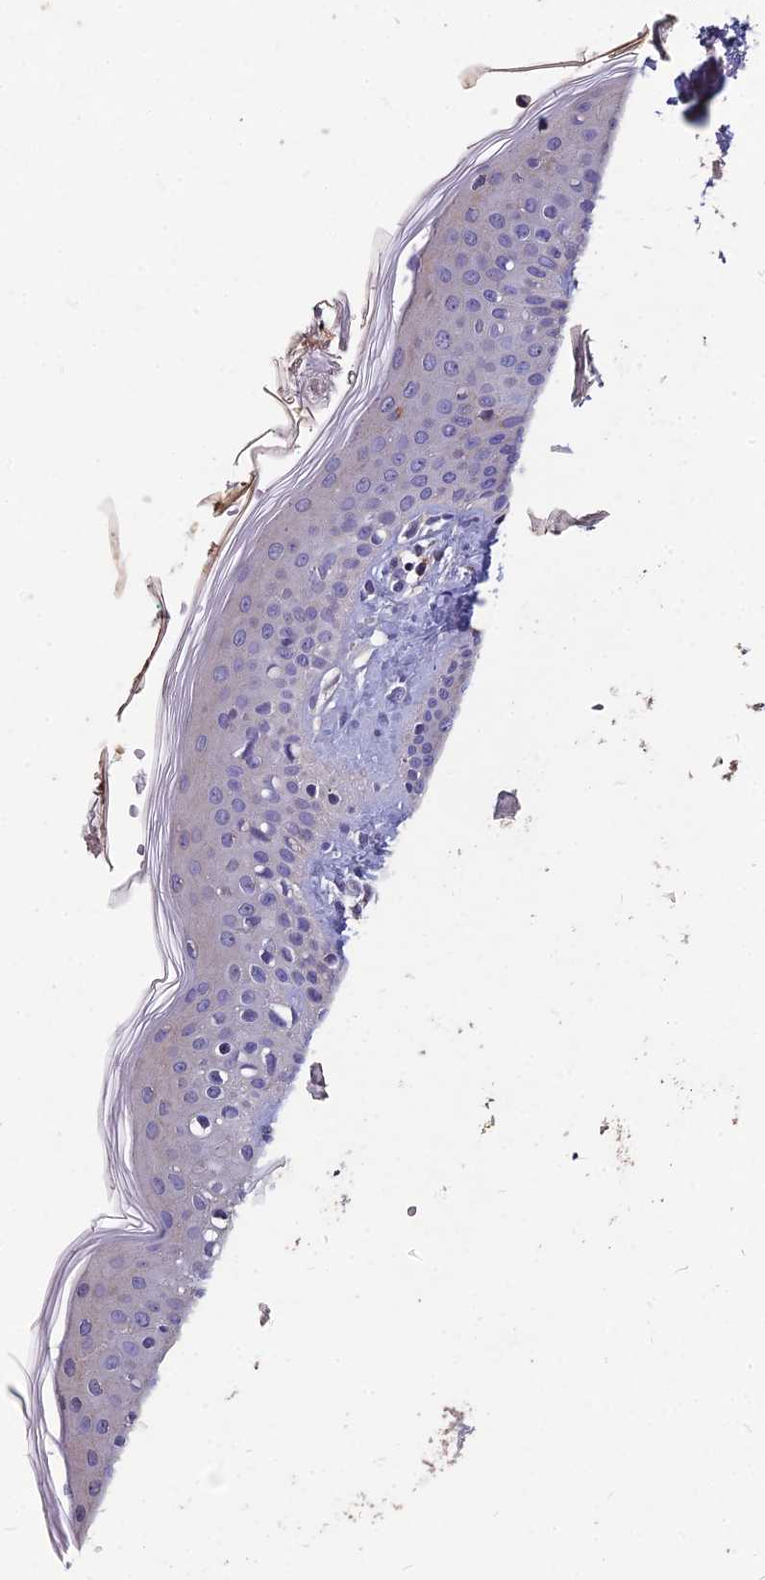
{"staining": {"intensity": "negative", "quantity": "none", "location": "none"}, "tissue": "skin", "cell_type": "Fibroblasts", "image_type": "normal", "snomed": [{"axis": "morphology", "description": "Normal tissue, NOS"}, {"axis": "topography", "description": "Skin"}], "caption": "Immunohistochemical staining of normal human skin shows no significant positivity in fibroblasts.", "gene": "CEACAM16", "patient": {"sex": "male", "age": 16}}